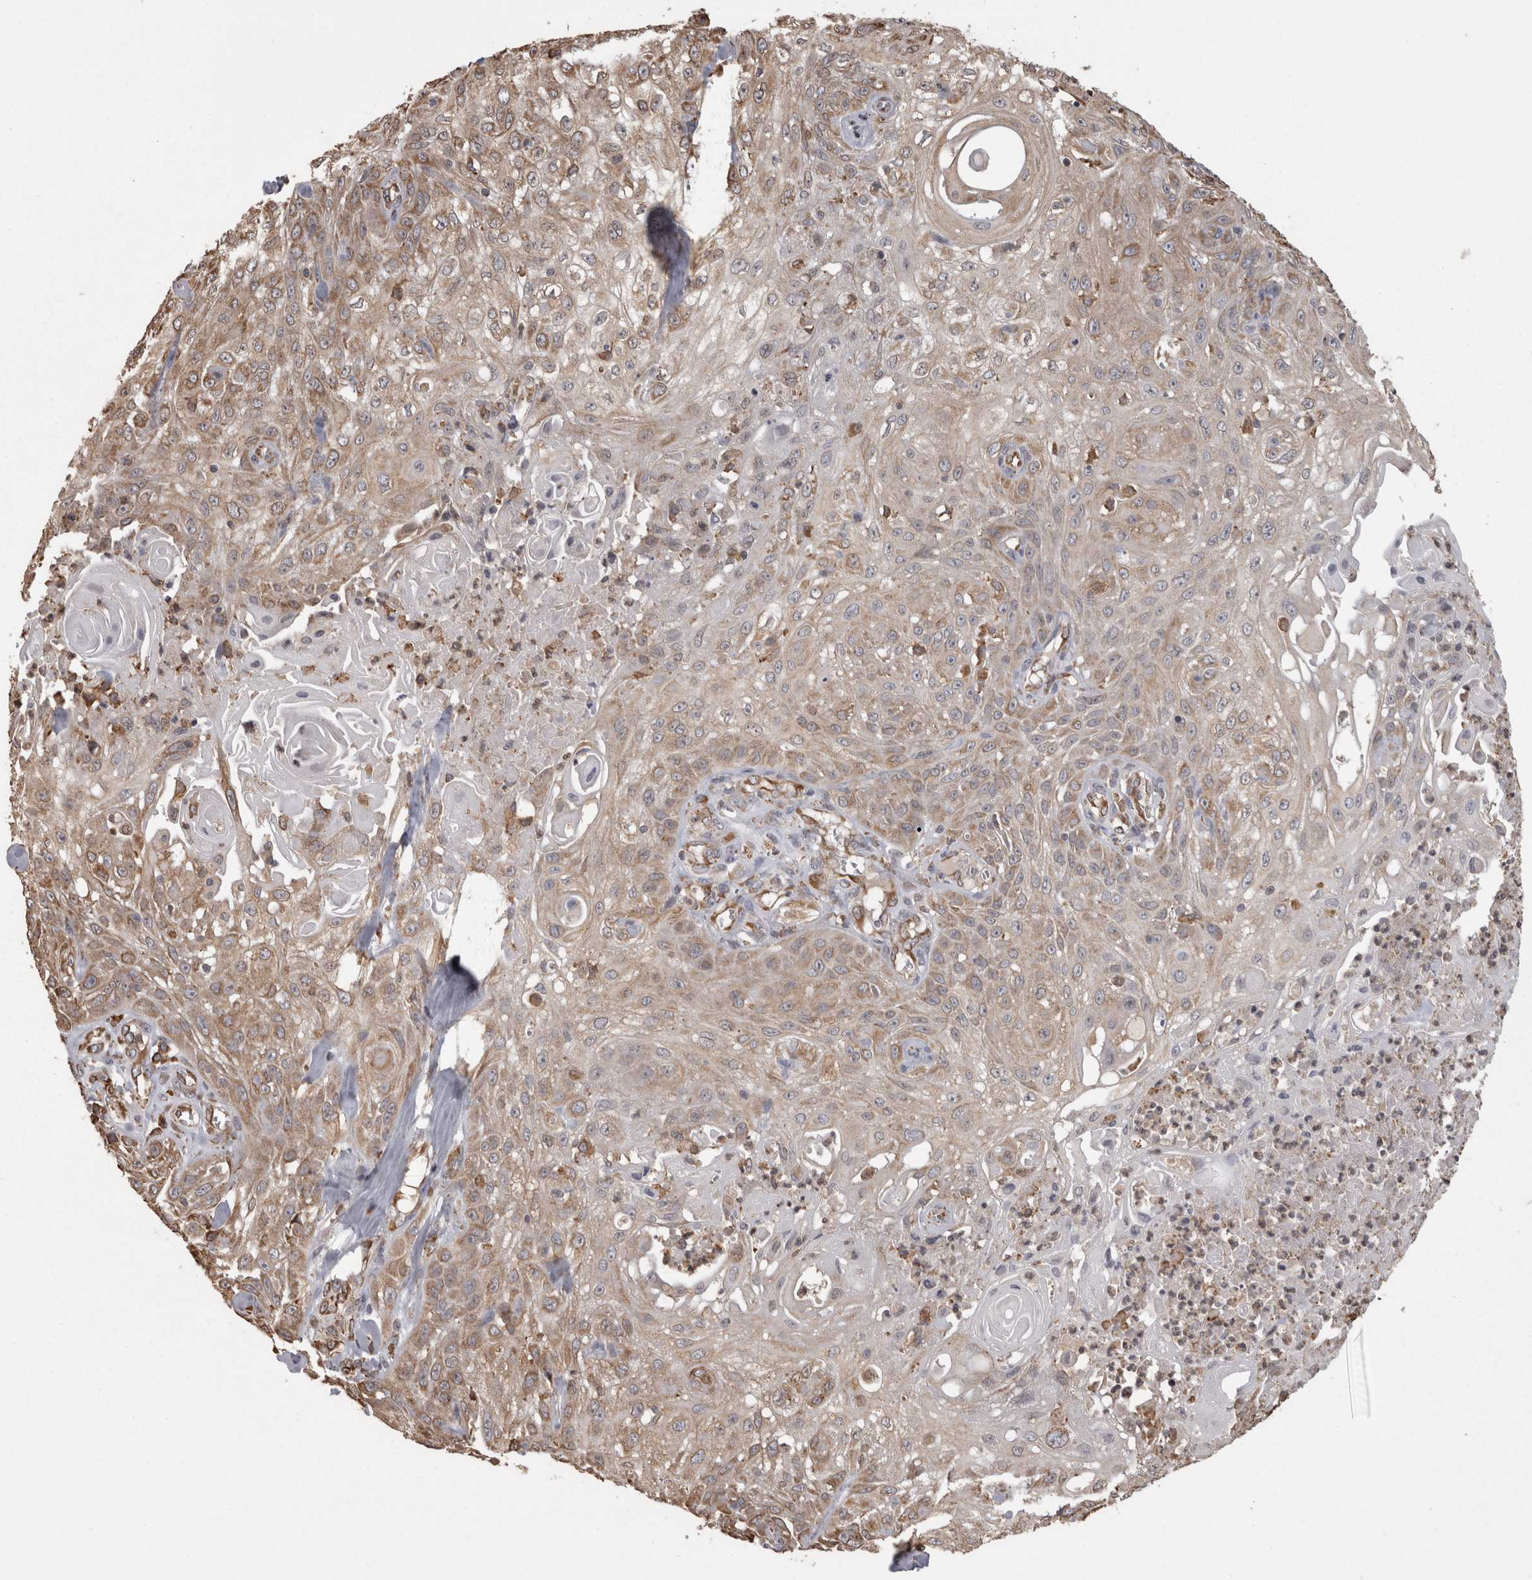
{"staining": {"intensity": "weak", "quantity": ">75%", "location": "cytoplasmic/membranous"}, "tissue": "skin cancer", "cell_type": "Tumor cells", "image_type": "cancer", "snomed": [{"axis": "morphology", "description": "Squamous cell carcinoma, NOS"}, {"axis": "topography", "description": "Skin"}], "caption": "Protein expression analysis of squamous cell carcinoma (skin) demonstrates weak cytoplasmic/membranous expression in approximately >75% of tumor cells.", "gene": "PON2", "patient": {"sex": "male", "age": 75}}